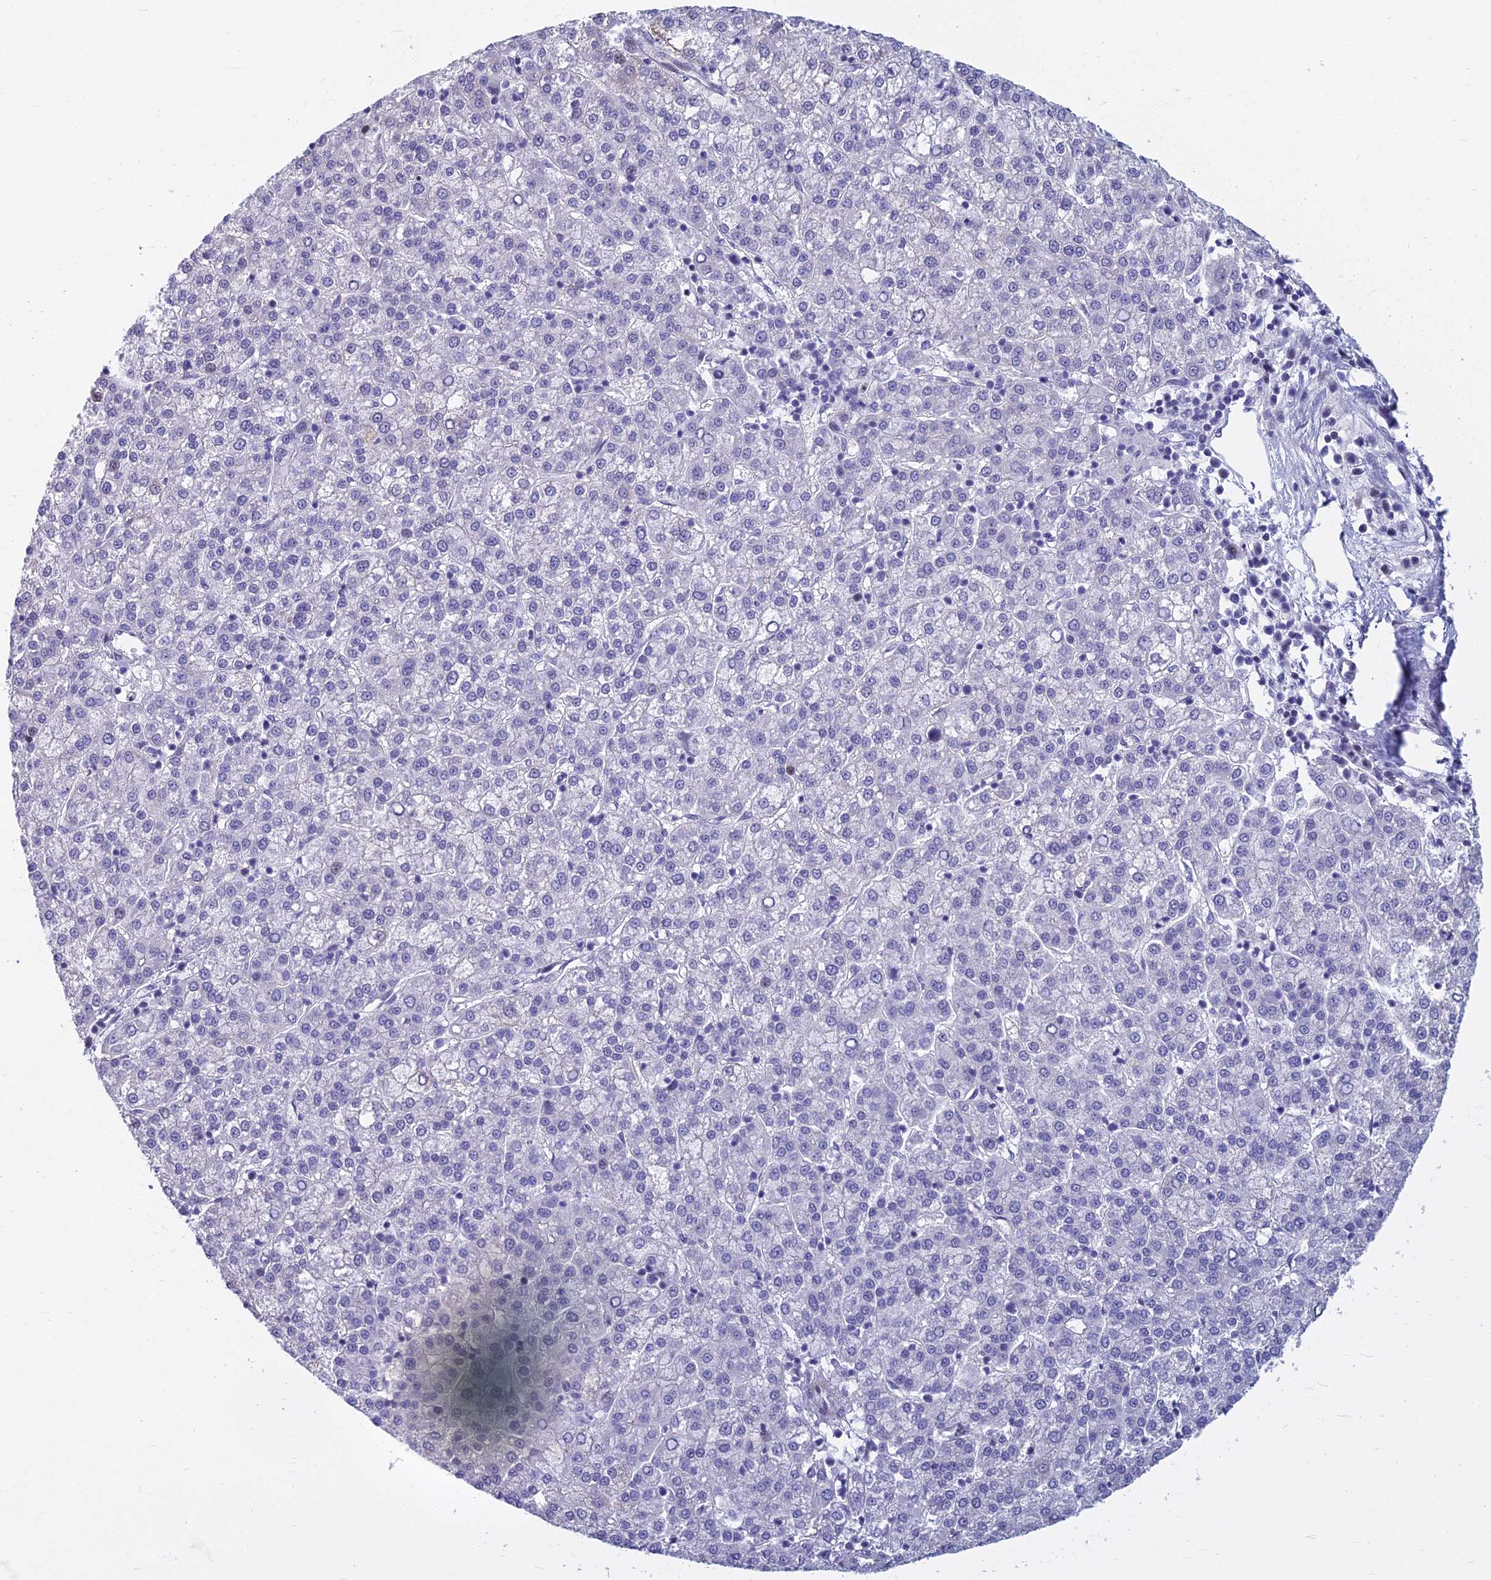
{"staining": {"intensity": "negative", "quantity": "none", "location": "none"}, "tissue": "liver cancer", "cell_type": "Tumor cells", "image_type": "cancer", "snomed": [{"axis": "morphology", "description": "Carcinoma, Hepatocellular, NOS"}, {"axis": "topography", "description": "Liver"}], "caption": "Immunohistochemistry image of neoplastic tissue: liver cancer stained with DAB (3,3'-diaminobenzidine) demonstrates no significant protein positivity in tumor cells.", "gene": "MYBPC2", "patient": {"sex": "female", "age": 58}}